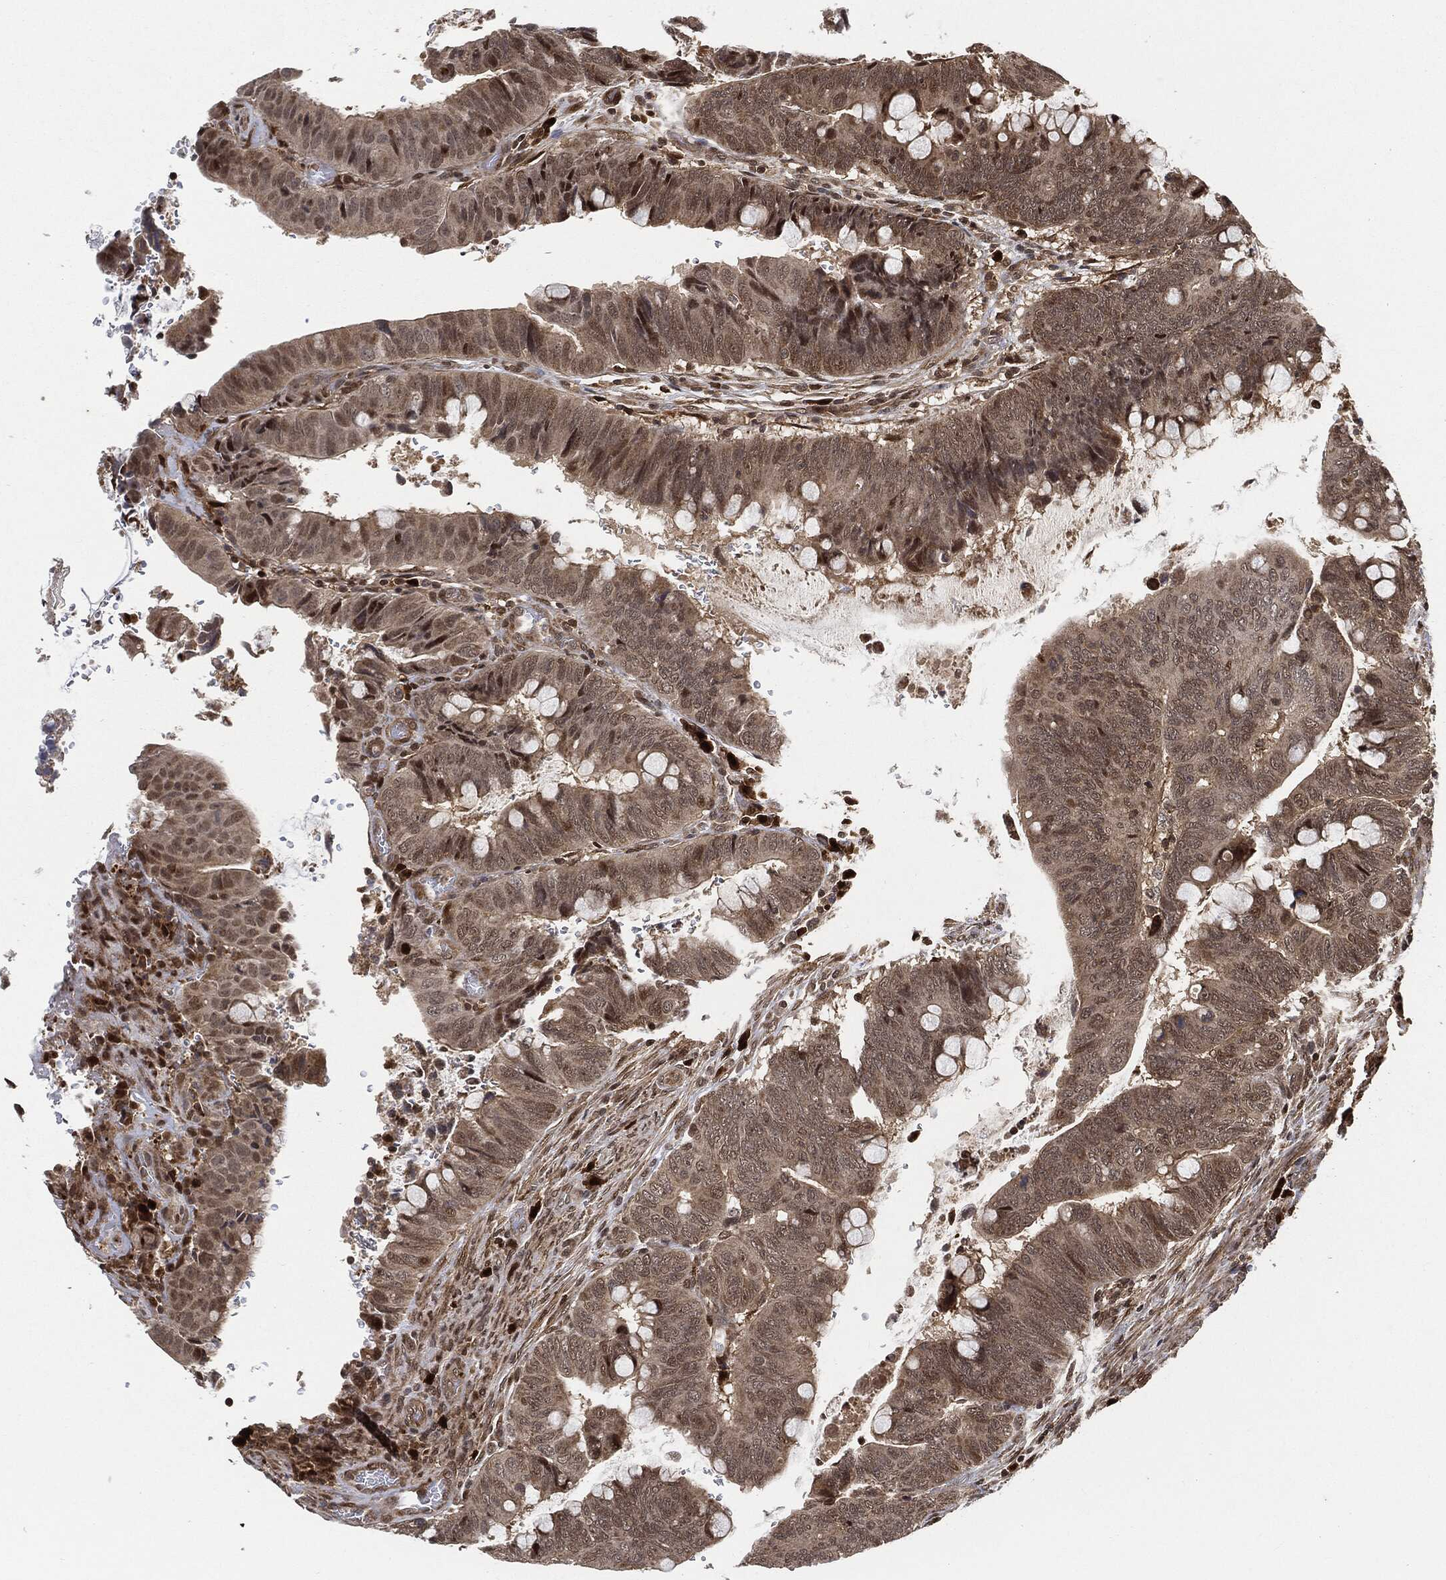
{"staining": {"intensity": "moderate", "quantity": "<25%", "location": "cytoplasmic/membranous,nuclear"}, "tissue": "colorectal cancer", "cell_type": "Tumor cells", "image_type": "cancer", "snomed": [{"axis": "morphology", "description": "Normal tissue, NOS"}, {"axis": "morphology", "description": "Adenocarcinoma, NOS"}, {"axis": "topography", "description": "Rectum"}, {"axis": "topography", "description": "Peripheral nerve tissue"}], "caption": "DAB (3,3'-diaminobenzidine) immunohistochemical staining of colorectal adenocarcinoma exhibits moderate cytoplasmic/membranous and nuclear protein positivity in approximately <25% of tumor cells. (DAB IHC with brightfield microscopy, high magnification).", "gene": "CUTA", "patient": {"sex": "male", "age": 92}}